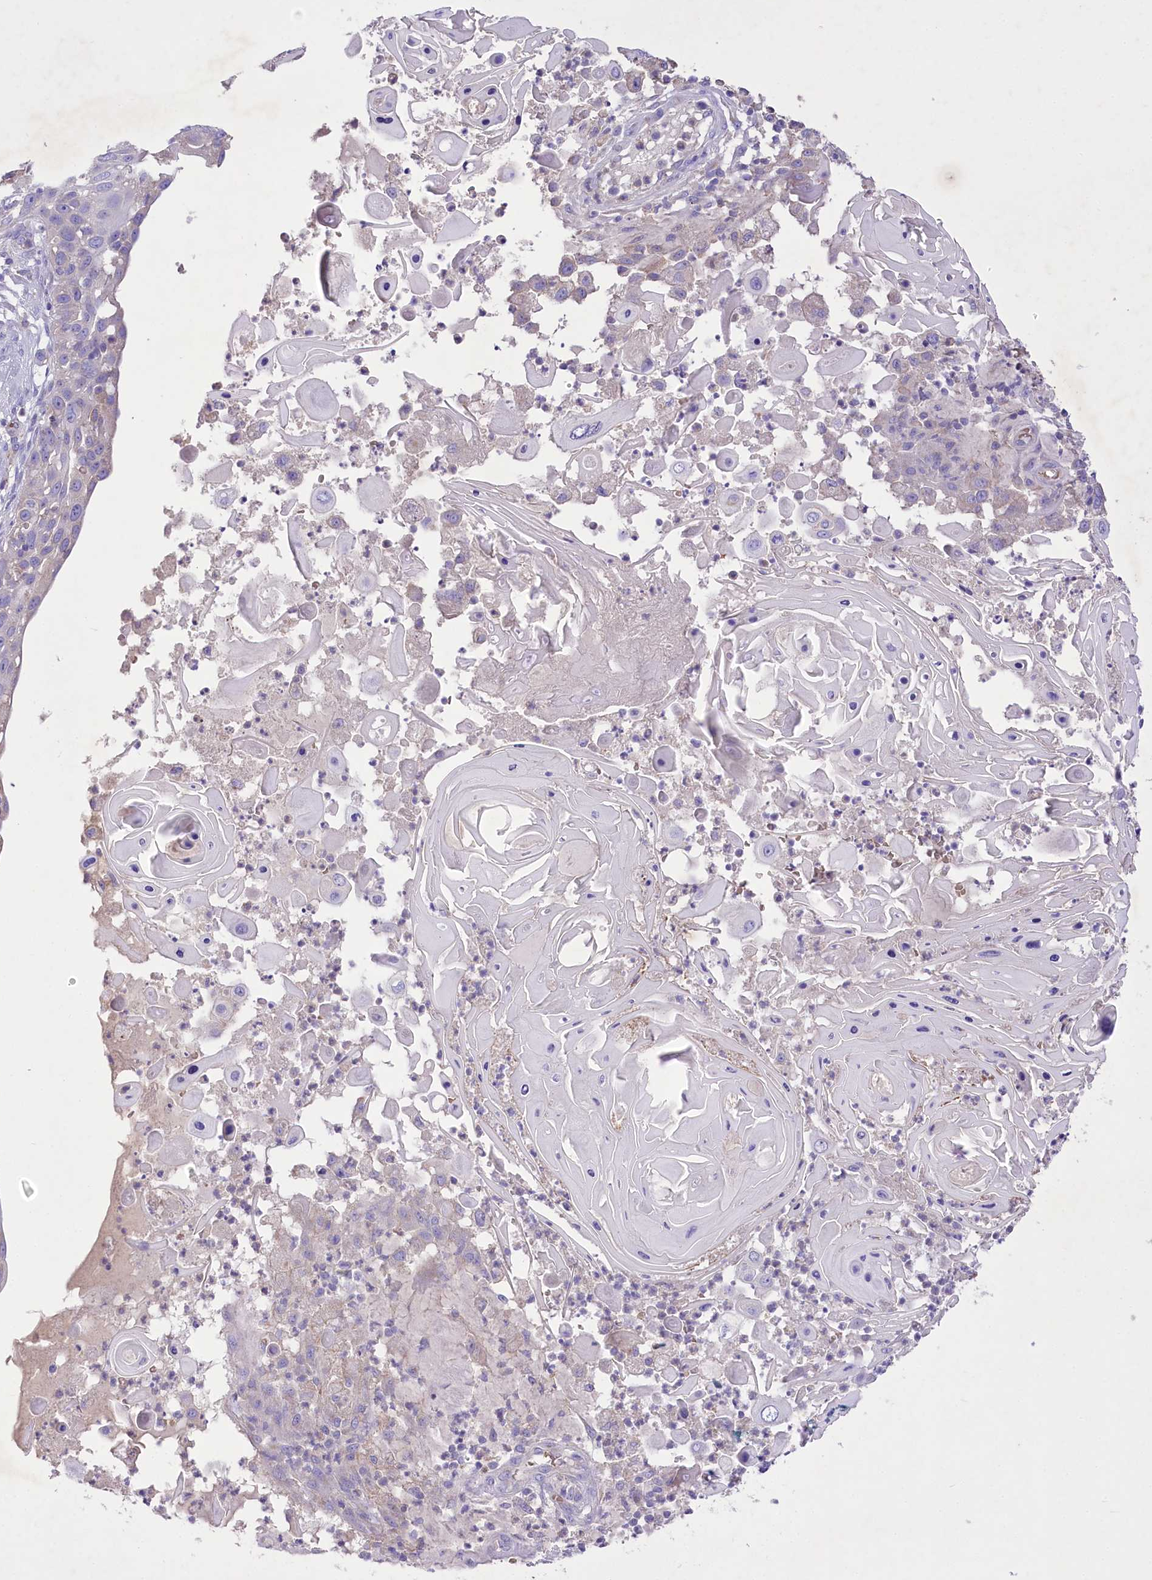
{"staining": {"intensity": "weak", "quantity": "<25%", "location": "cytoplasmic/membranous"}, "tissue": "skin cancer", "cell_type": "Tumor cells", "image_type": "cancer", "snomed": [{"axis": "morphology", "description": "Squamous cell carcinoma, NOS"}, {"axis": "topography", "description": "Skin"}], "caption": "This is an immunohistochemistry micrograph of squamous cell carcinoma (skin). There is no positivity in tumor cells.", "gene": "PRSS53", "patient": {"sex": "female", "age": 44}}